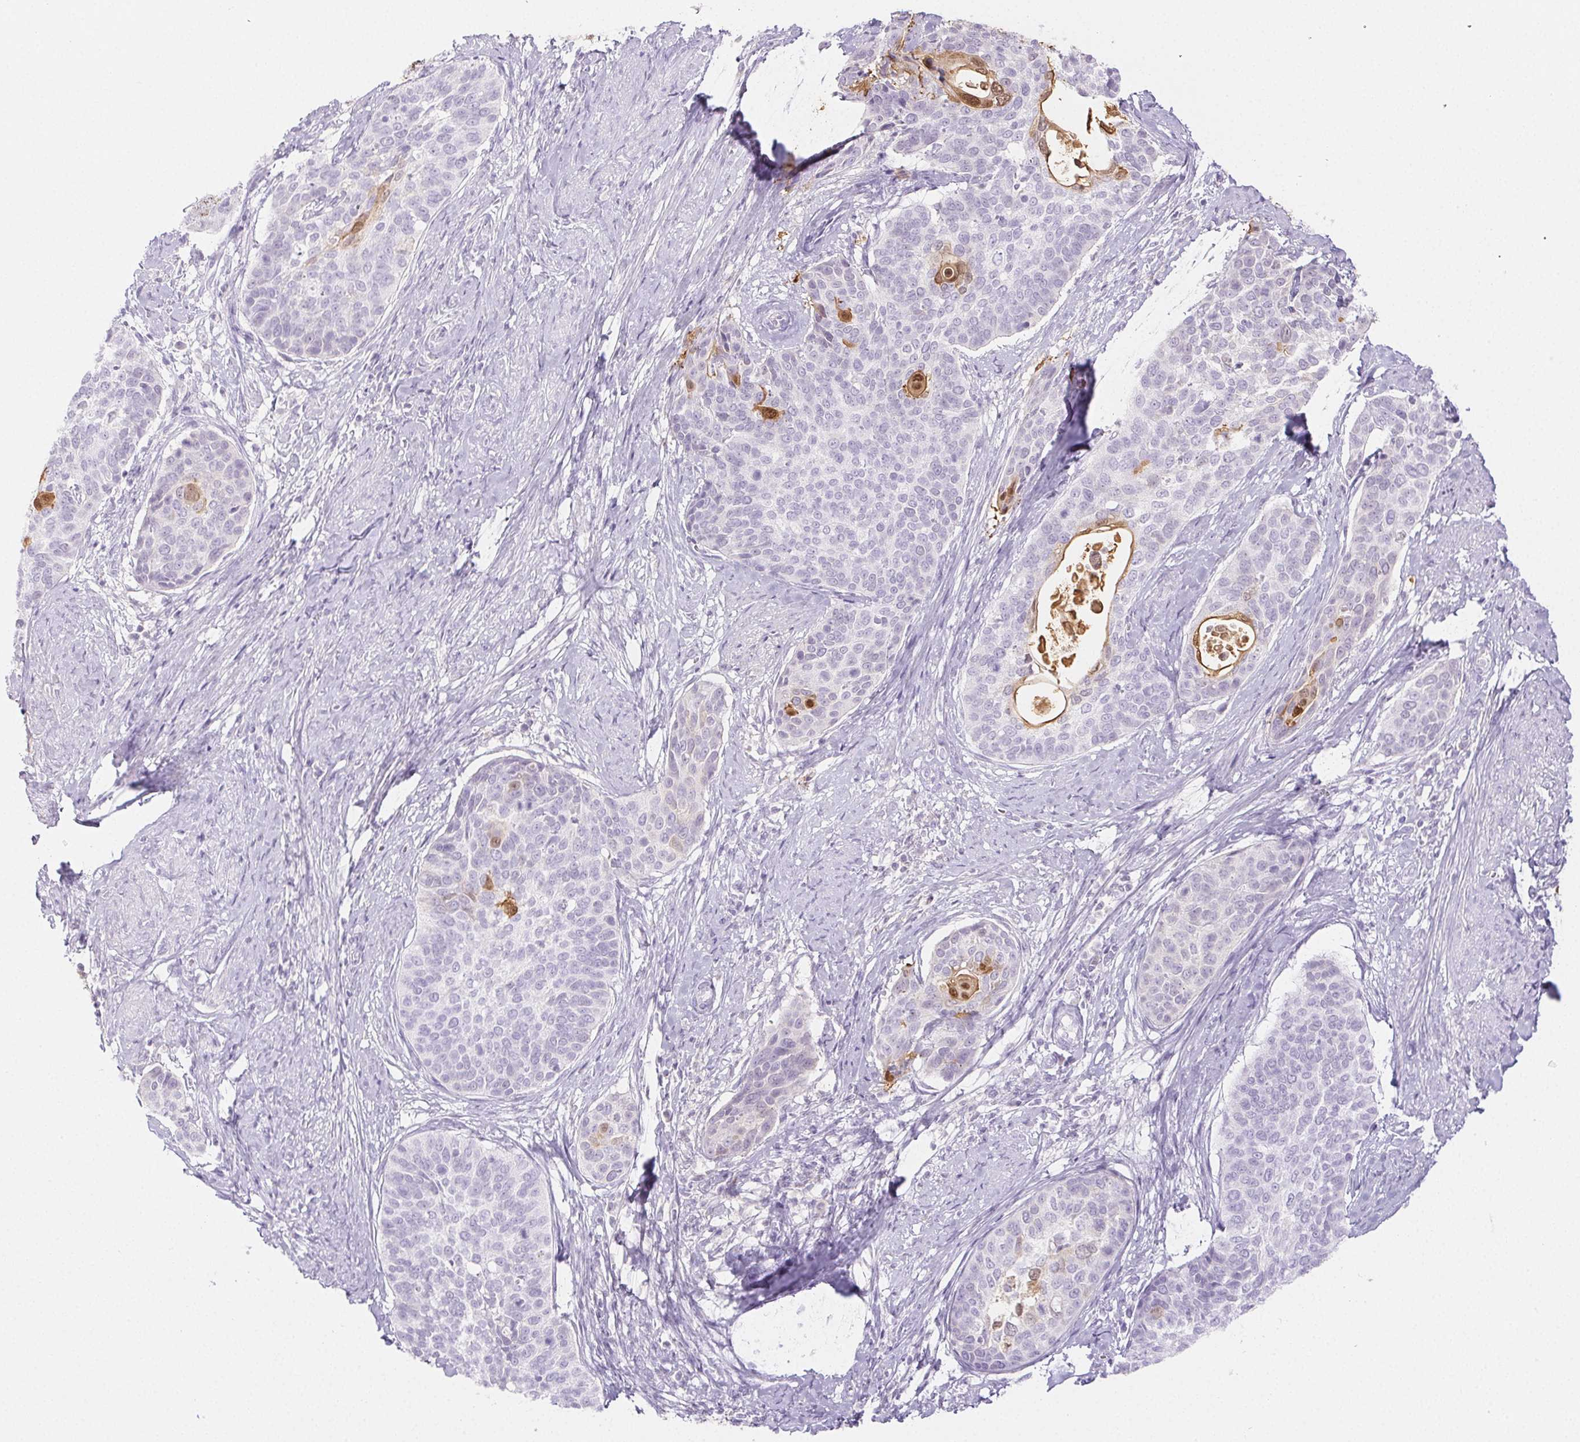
{"staining": {"intensity": "moderate", "quantity": "<25%", "location": "nuclear"}, "tissue": "cervical cancer", "cell_type": "Tumor cells", "image_type": "cancer", "snomed": [{"axis": "morphology", "description": "Squamous cell carcinoma, NOS"}, {"axis": "topography", "description": "Cervix"}], "caption": "Immunohistochemical staining of cervical cancer shows low levels of moderate nuclear protein staining in about <25% of tumor cells. (brown staining indicates protein expression, while blue staining denotes nuclei).", "gene": "SPRR3", "patient": {"sex": "female", "age": 69}}